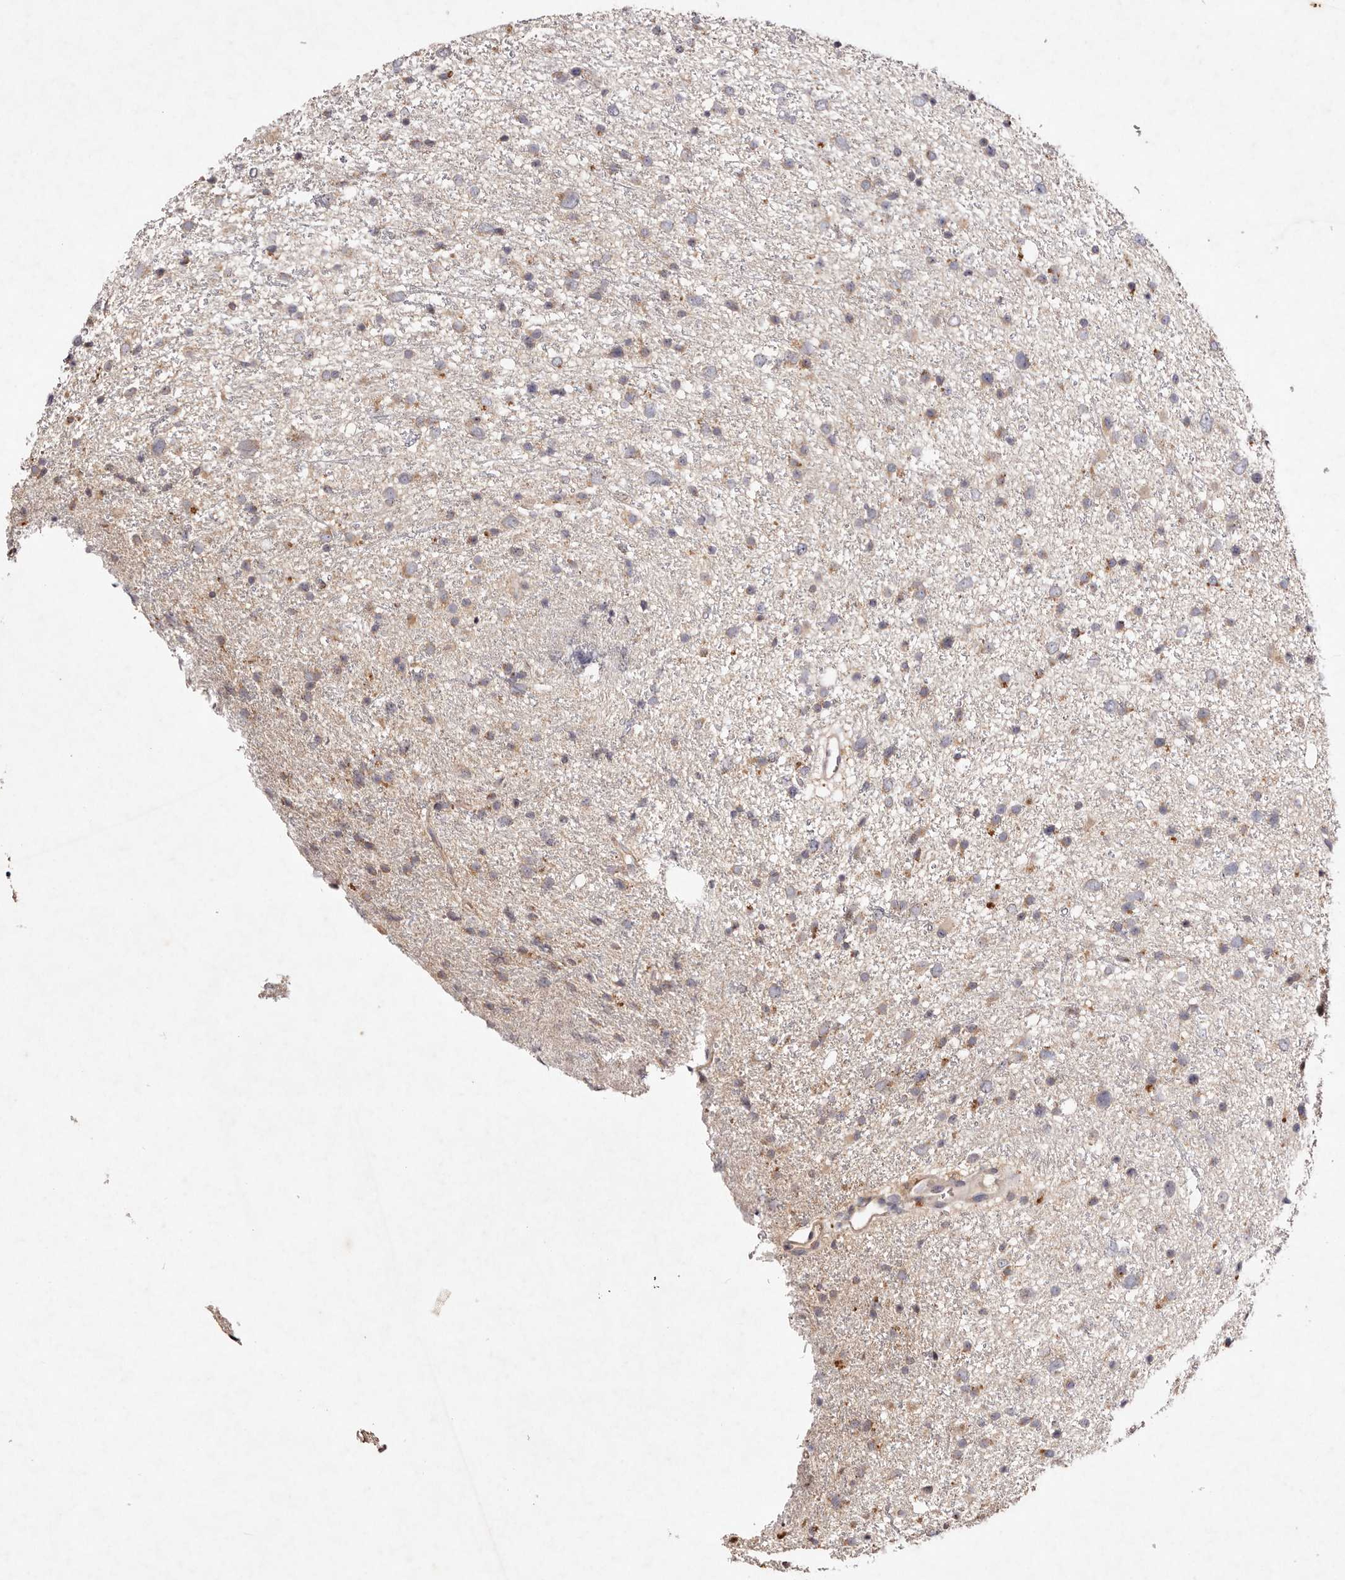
{"staining": {"intensity": "weak", "quantity": "25%-75%", "location": "cytoplasmic/membranous"}, "tissue": "glioma", "cell_type": "Tumor cells", "image_type": "cancer", "snomed": [{"axis": "morphology", "description": "Glioma, malignant, Low grade"}, {"axis": "topography", "description": "Cerebral cortex"}], "caption": "This micrograph displays glioma stained with IHC to label a protein in brown. The cytoplasmic/membranous of tumor cells show weak positivity for the protein. Nuclei are counter-stained blue.", "gene": "TSC2", "patient": {"sex": "female", "age": 39}}